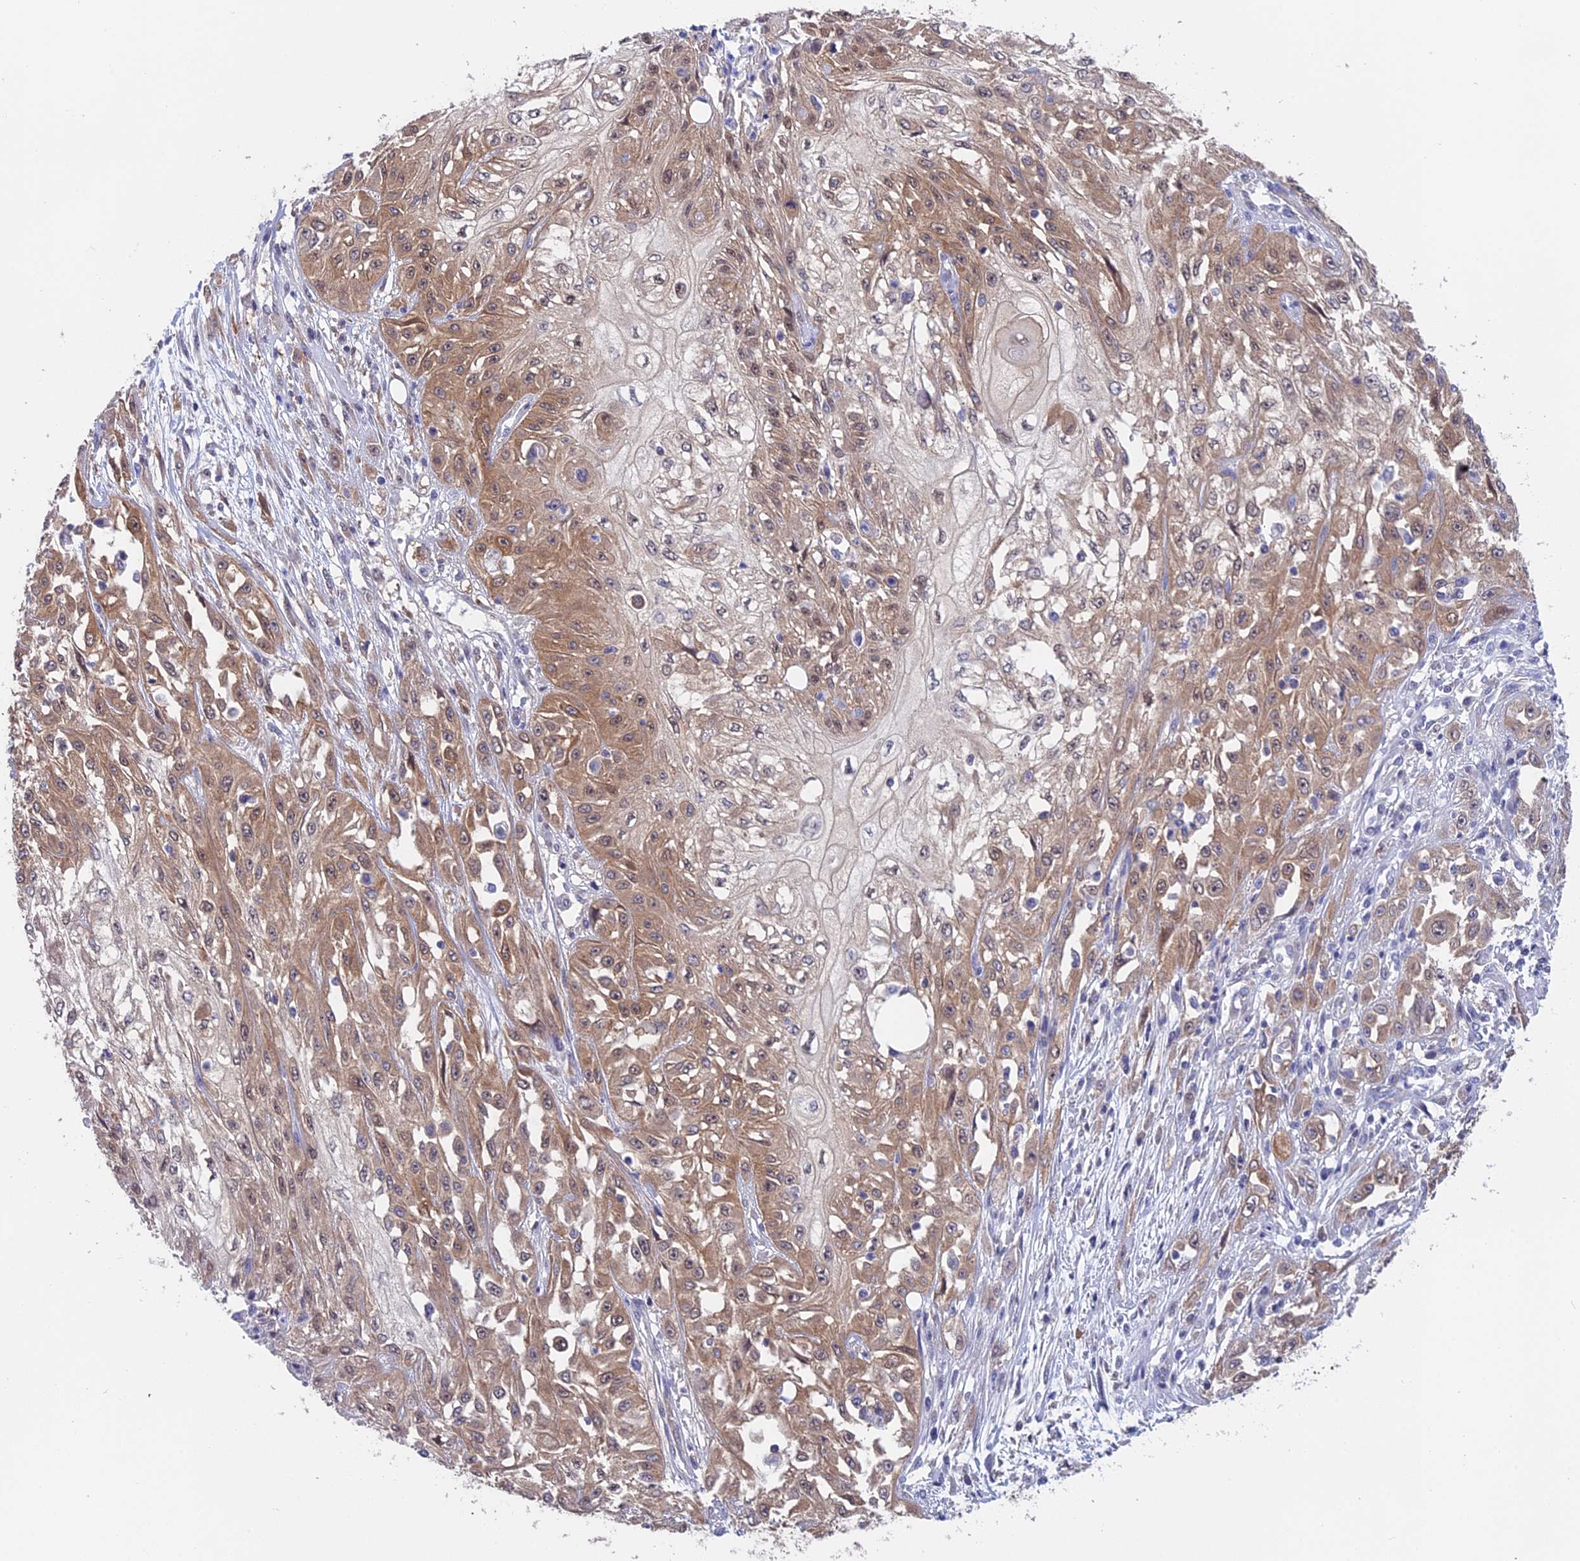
{"staining": {"intensity": "moderate", "quantity": ">75%", "location": "cytoplasmic/membranous,nuclear"}, "tissue": "skin cancer", "cell_type": "Tumor cells", "image_type": "cancer", "snomed": [{"axis": "morphology", "description": "Squamous cell carcinoma, NOS"}, {"axis": "morphology", "description": "Squamous cell carcinoma, metastatic, NOS"}, {"axis": "topography", "description": "Skin"}, {"axis": "topography", "description": "Lymph node"}], "caption": "Protein analysis of metastatic squamous cell carcinoma (skin) tissue reveals moderate cytoplasmic/membranous and nuclear positivity in about >75% of tumor cells.", "gene": "STUB1", "patient": {"sex": "male", "age": 75}}